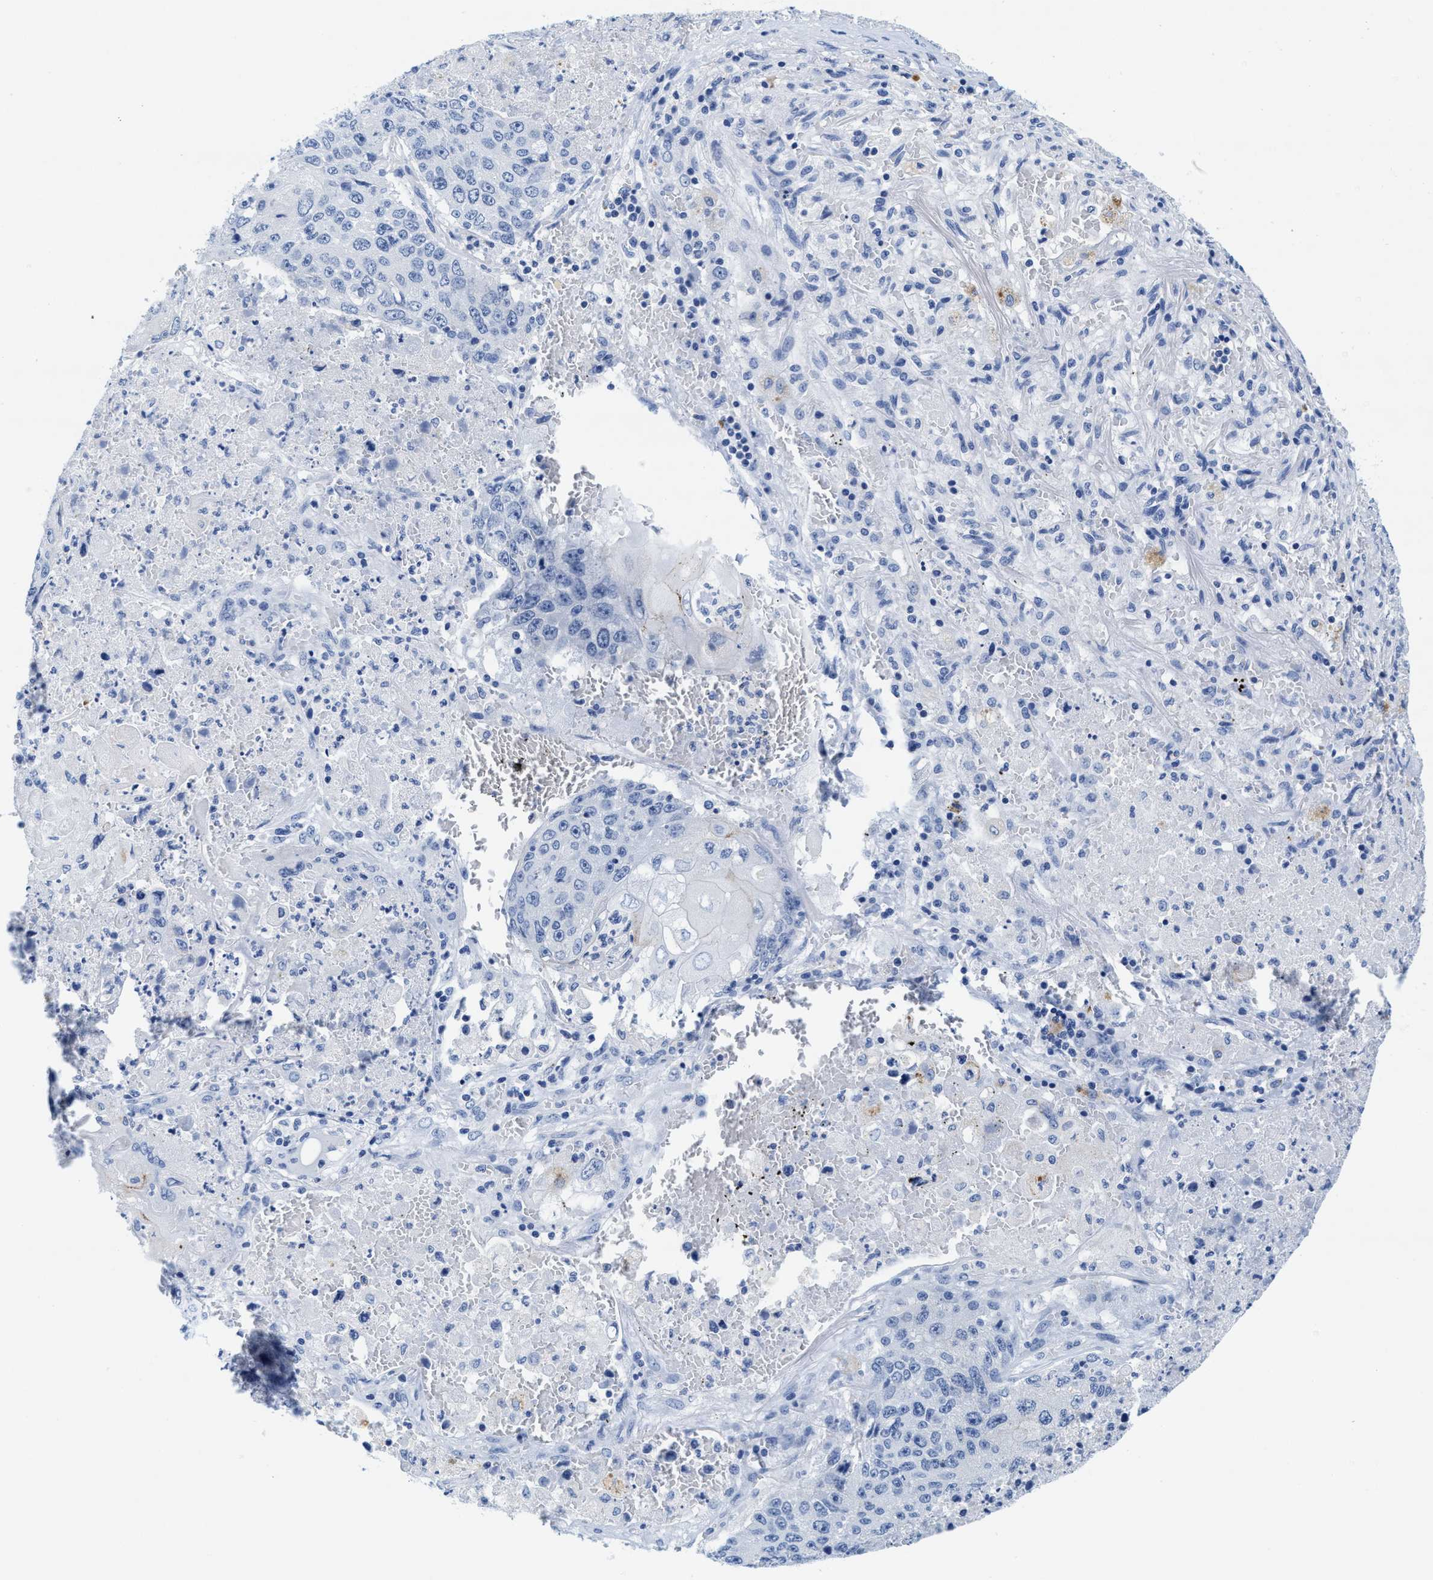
{"staining": {"intensity": "negative", "quantity": "none", "location": "none"}, "tissue": "lung cancer", "cell_type": "Tumor cells", "image_type": "cancer", "snomed": [{"axis": "morphology", "description": "Squamous cell carcinoma, NOS"}, {"axis": "topography", "description": "Lung"}], "caption": "High magnification brightfield microscopy of lung squamous cell carcinoma stained with DAB (brown) and counterstained with hematoxylin (blue): tumor cells show no significant staining. (DAB immunohistochemistry with hematoxylin counter stain).", "gene": "TTC3", "patient": {"sex": "male", "age": 61}}